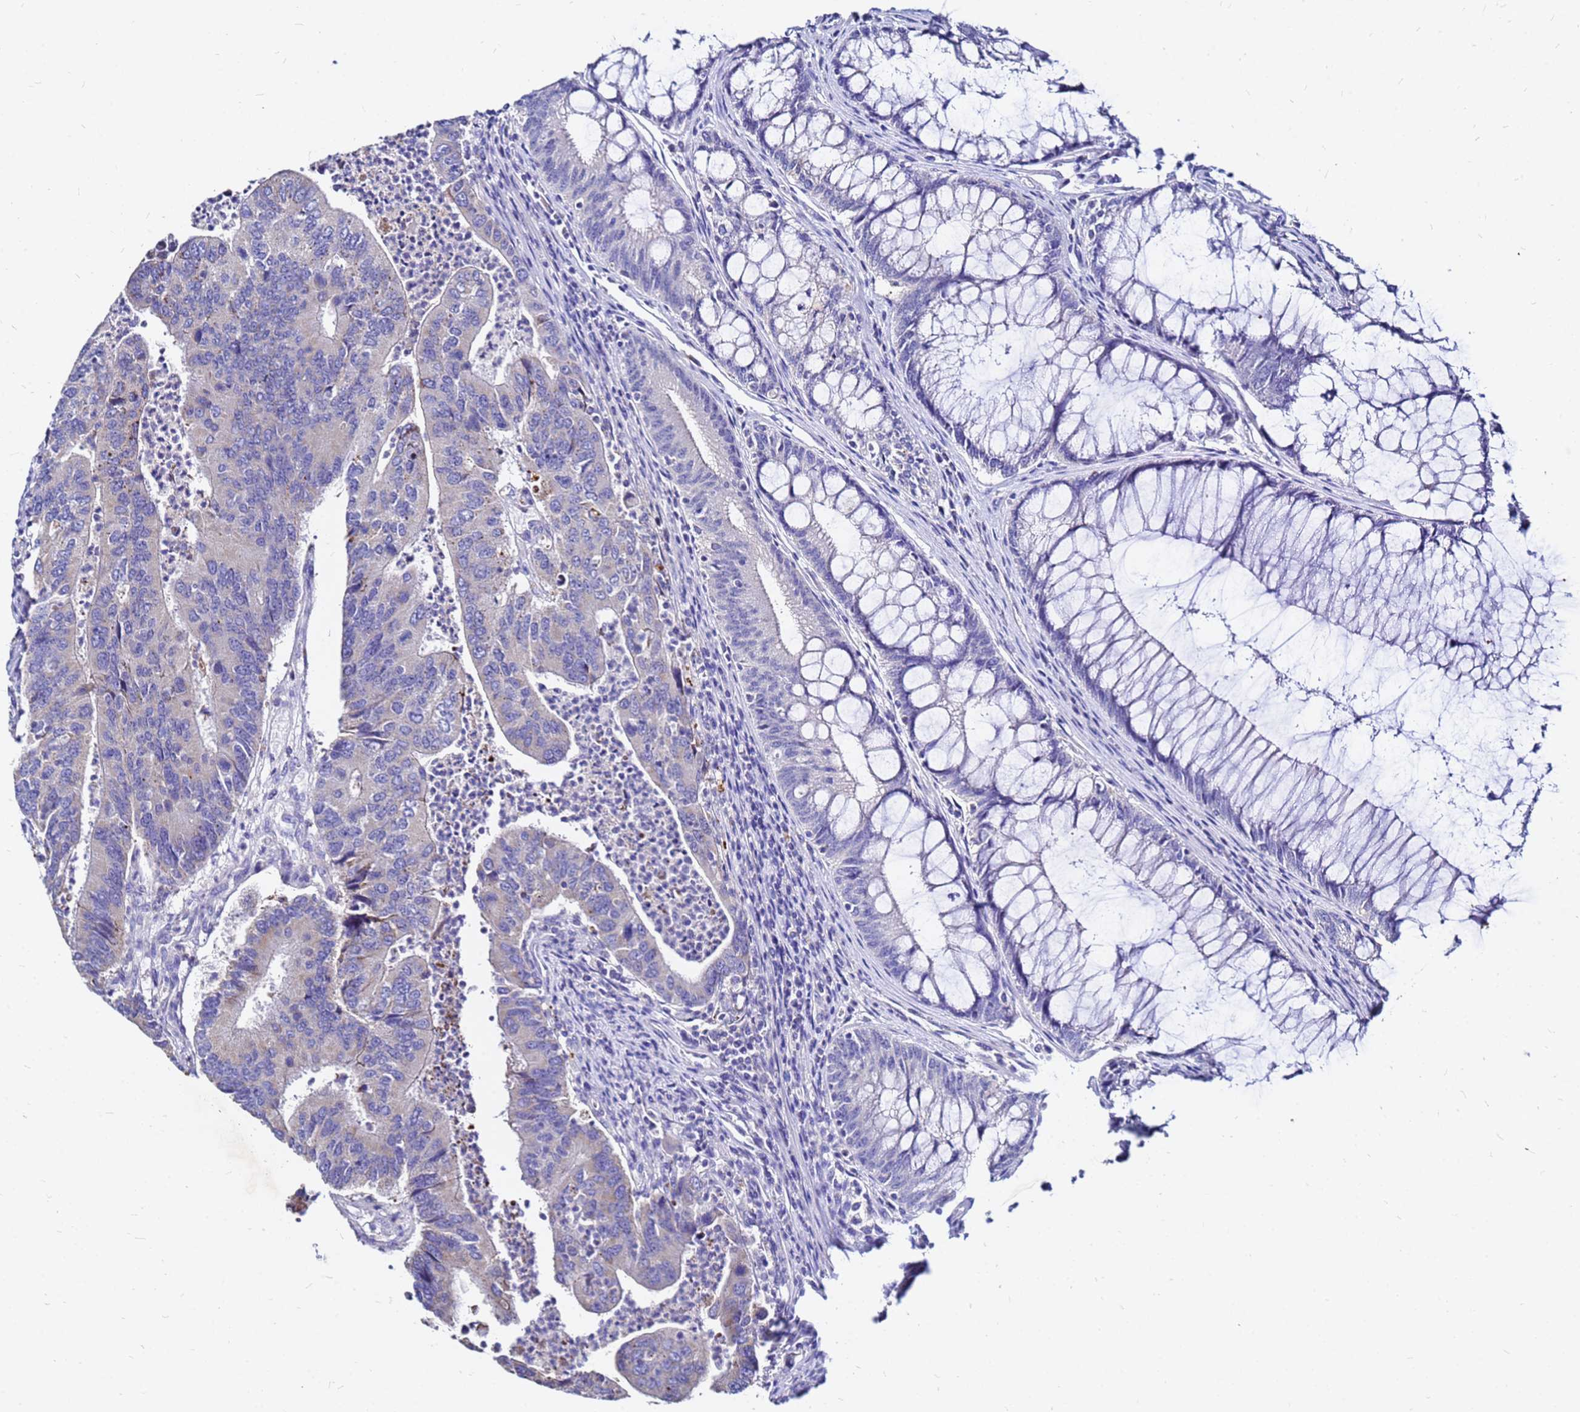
{"staining": {"intensity": "negative", "quantity": "none", "location": "none"}, "tissue": "colorectal cancer", "cell_type": "Tumor cells", "image_type": "cancer", "snomed": [{"axis": "morphology", "description": "Adenocarcinoma, NOS"}, {"axis": "topography", "description": "Colon"}], "caption": "High power microscopy photomicrograph of an IHC photomicrograph of colorectal adenocarcinoma, revealing no significant expression in tumor cells.", "gene": "FAM183A", "patient": {"sex": "female", "age": 67}}